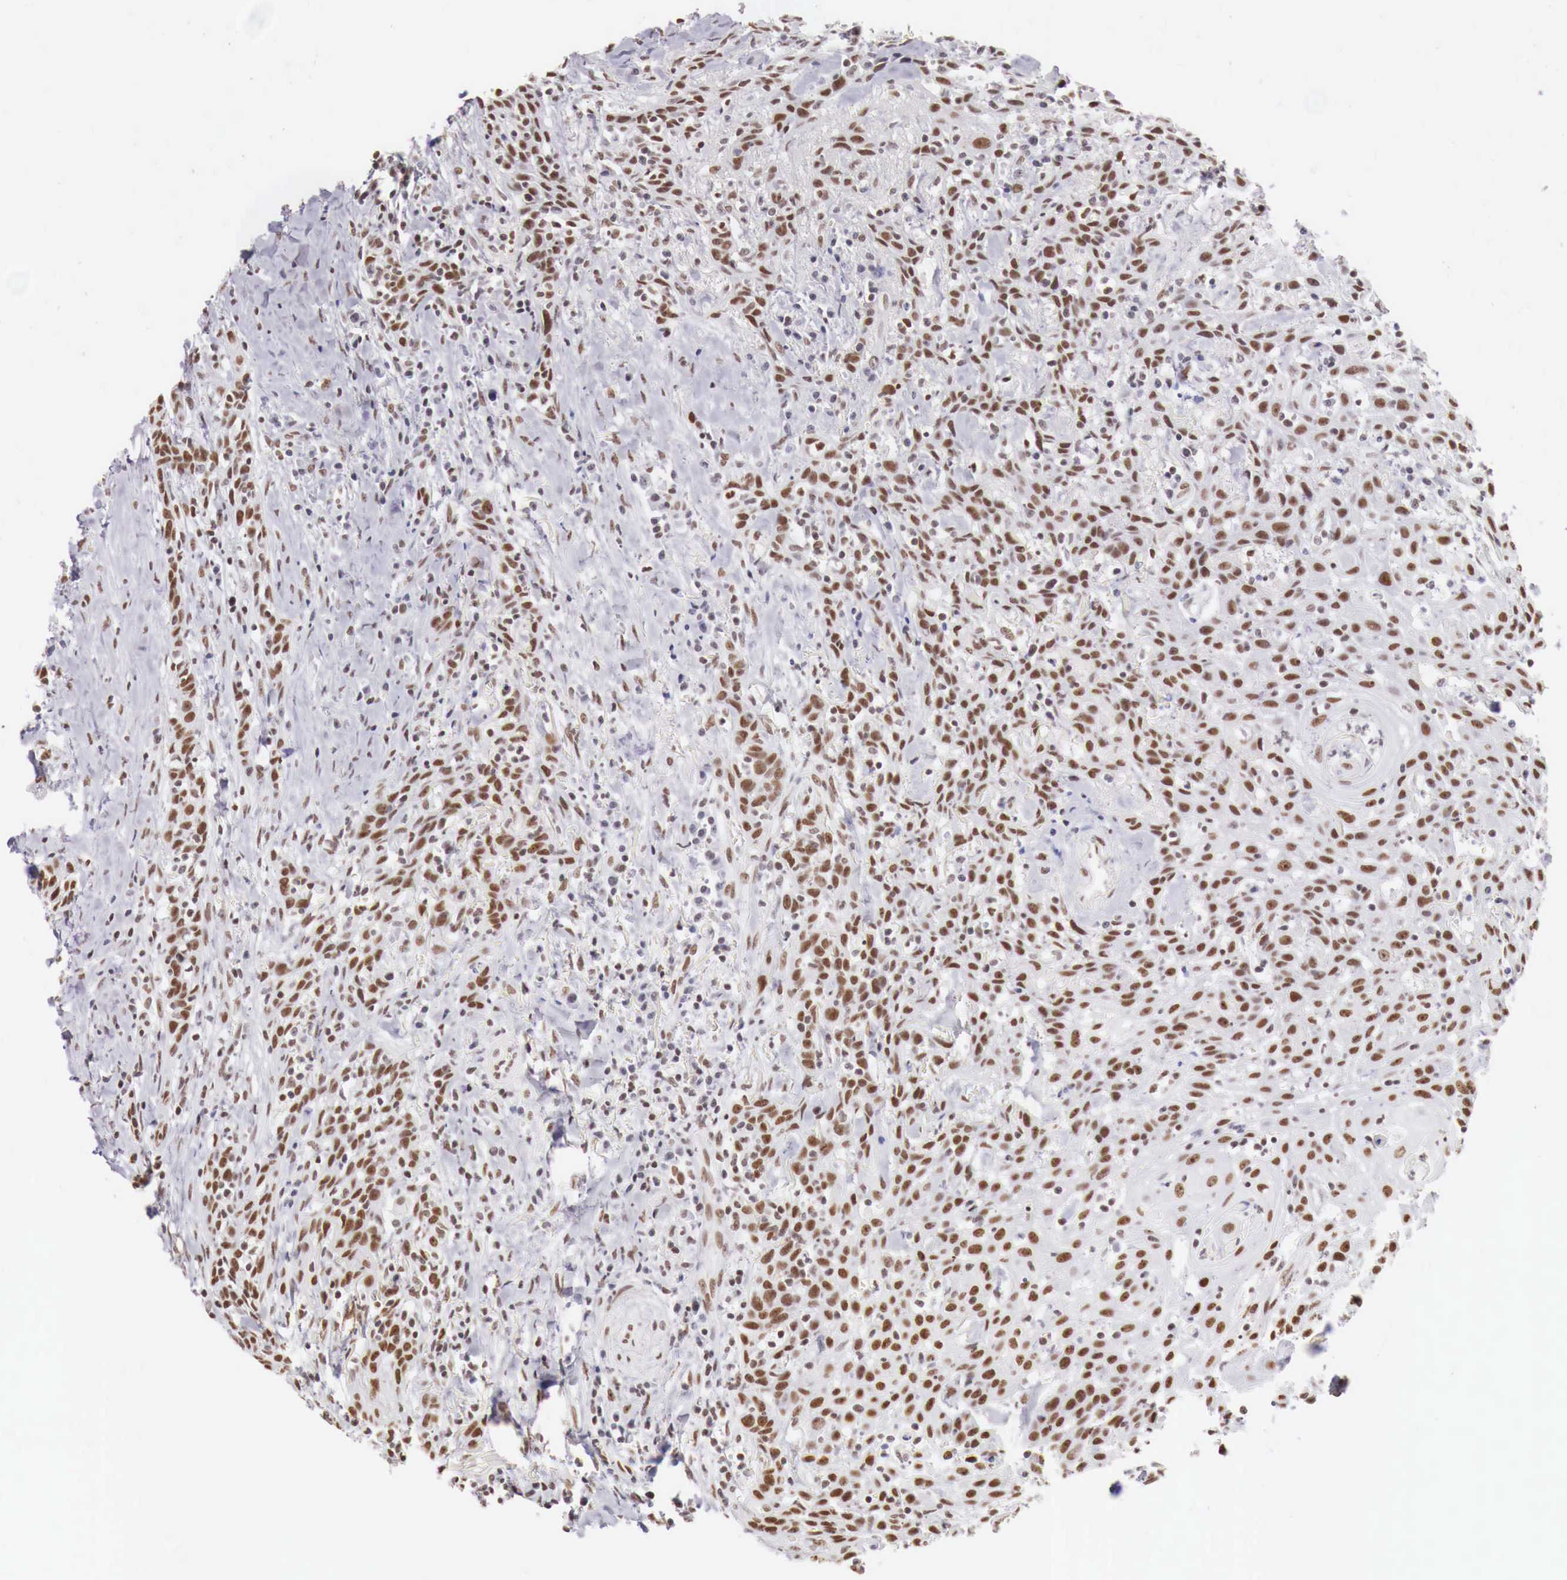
{"staining": {"intensity": "moderate", "quantity": "25%-75%", "location": "nuclear"}, "tissue": "head and neck cancer", "cell_type": "Tumor cells", "image_type": "cancer", "snomed": [{"axis": "morphology", "description": "Squamous cell carcinoma, NOS"}, {"axis": "topography", "description": "Oral tissue"}, {"axis": "topography", "description": "Head-Neck"}], "caption": "A brown stain labels moderate nuclear positivity of a protein in head and neck cancer (squamous cell carcinoma) tumor cells.", "gene": "PHF14", "patient": {"sex": "female", "age": 82}}